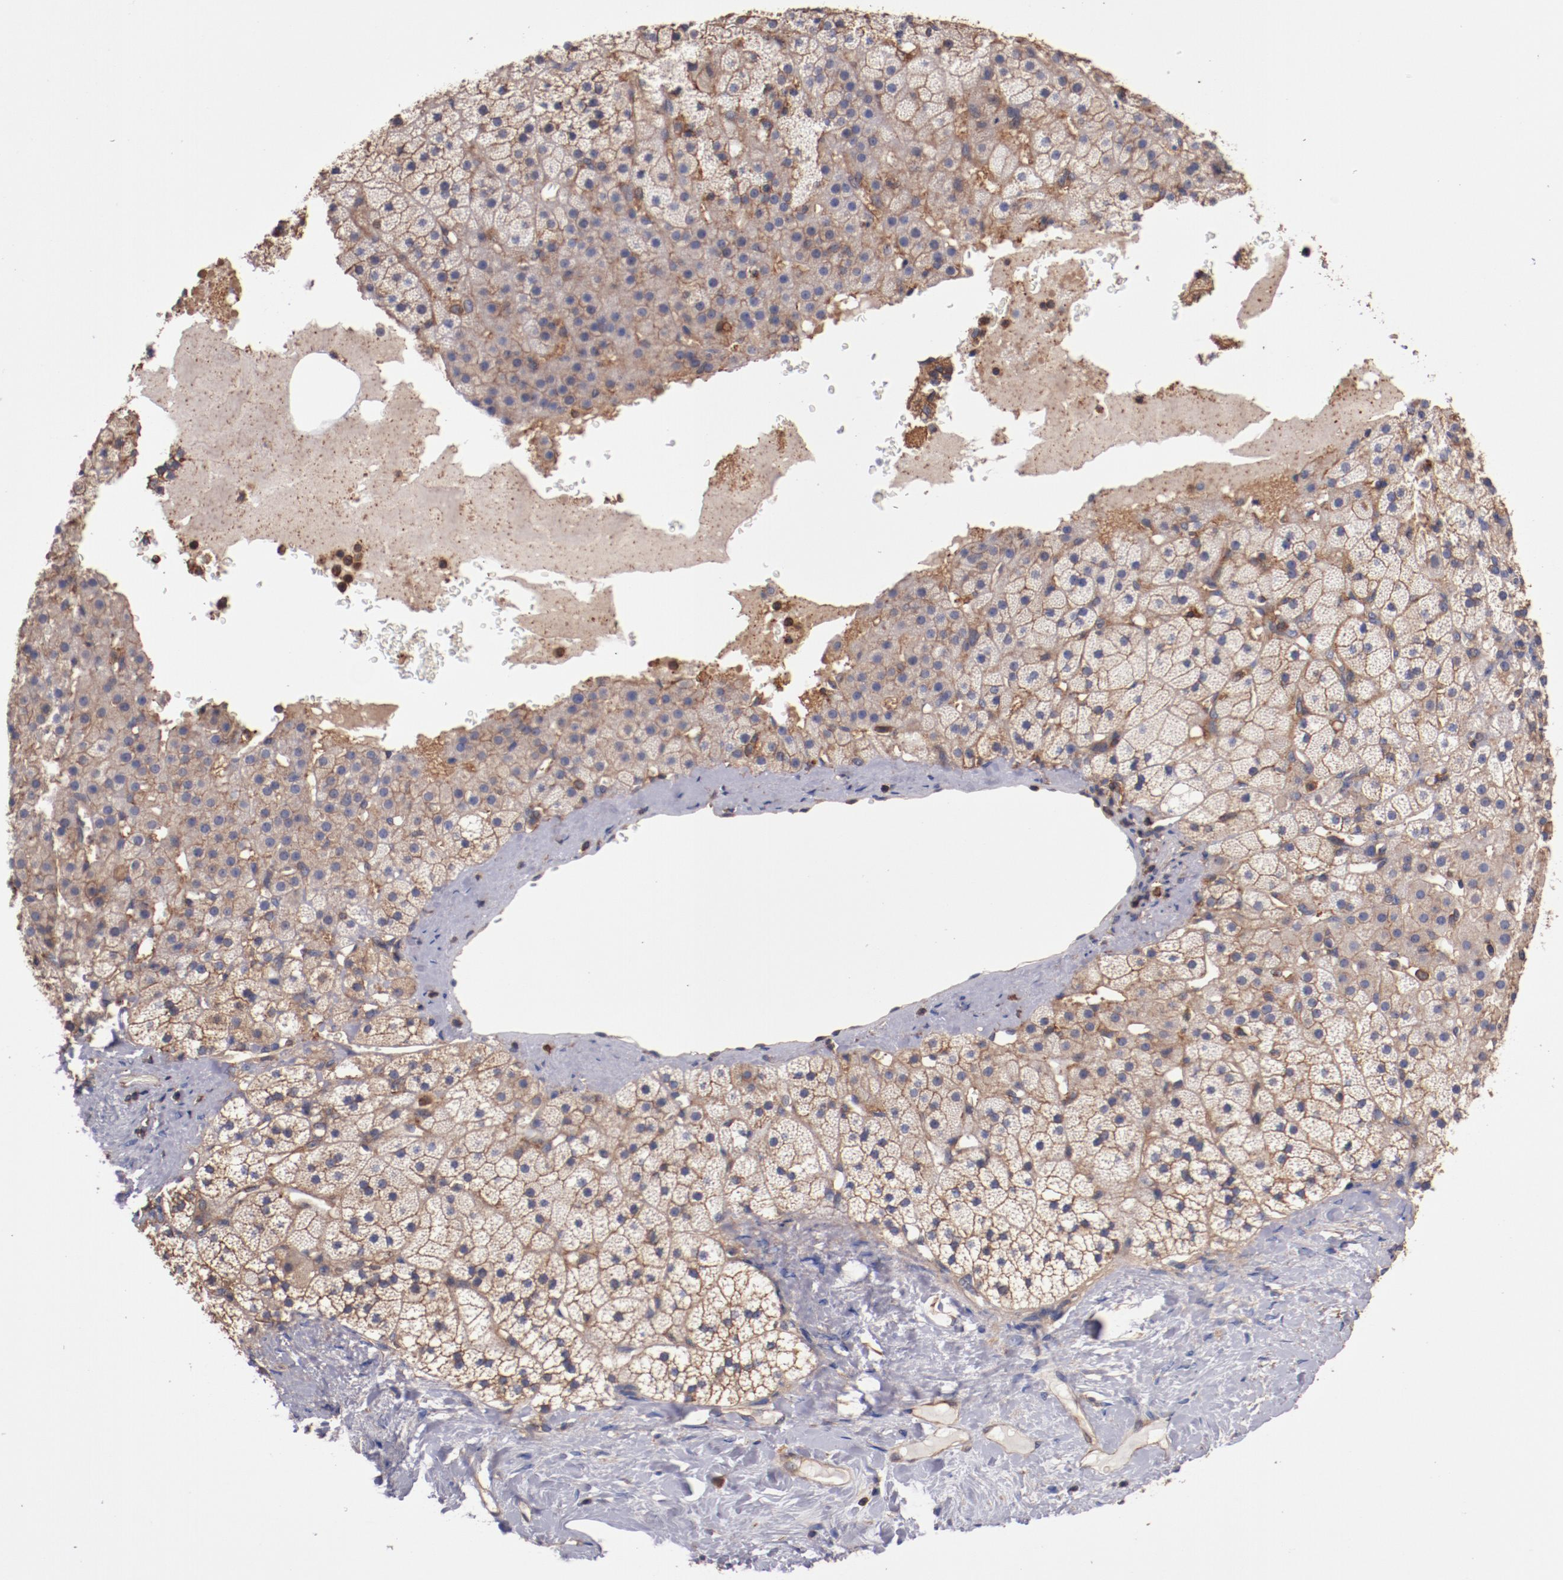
{"staining": {"intensity": "strong", "quantity": ">75%", "location": "cytoplasmic/membranous"}, "tissue": "adrenal gland", "cell_type": "Glandular cells", "image_type": "normal", "snomed": [{"axis": "morphology", "description": "Normal tissue, NOS"}, {"axis": "topography", "description": "Adrenal gland"}], "caption": "Immunohistochemical staining of unremarkable human adrenal gland demonstrates strong cytoplasmic/membranous protein staining in about >75% of glandular cells.", "gene": "TMOD3", "patient": {"sex": "male", "age": 35}}